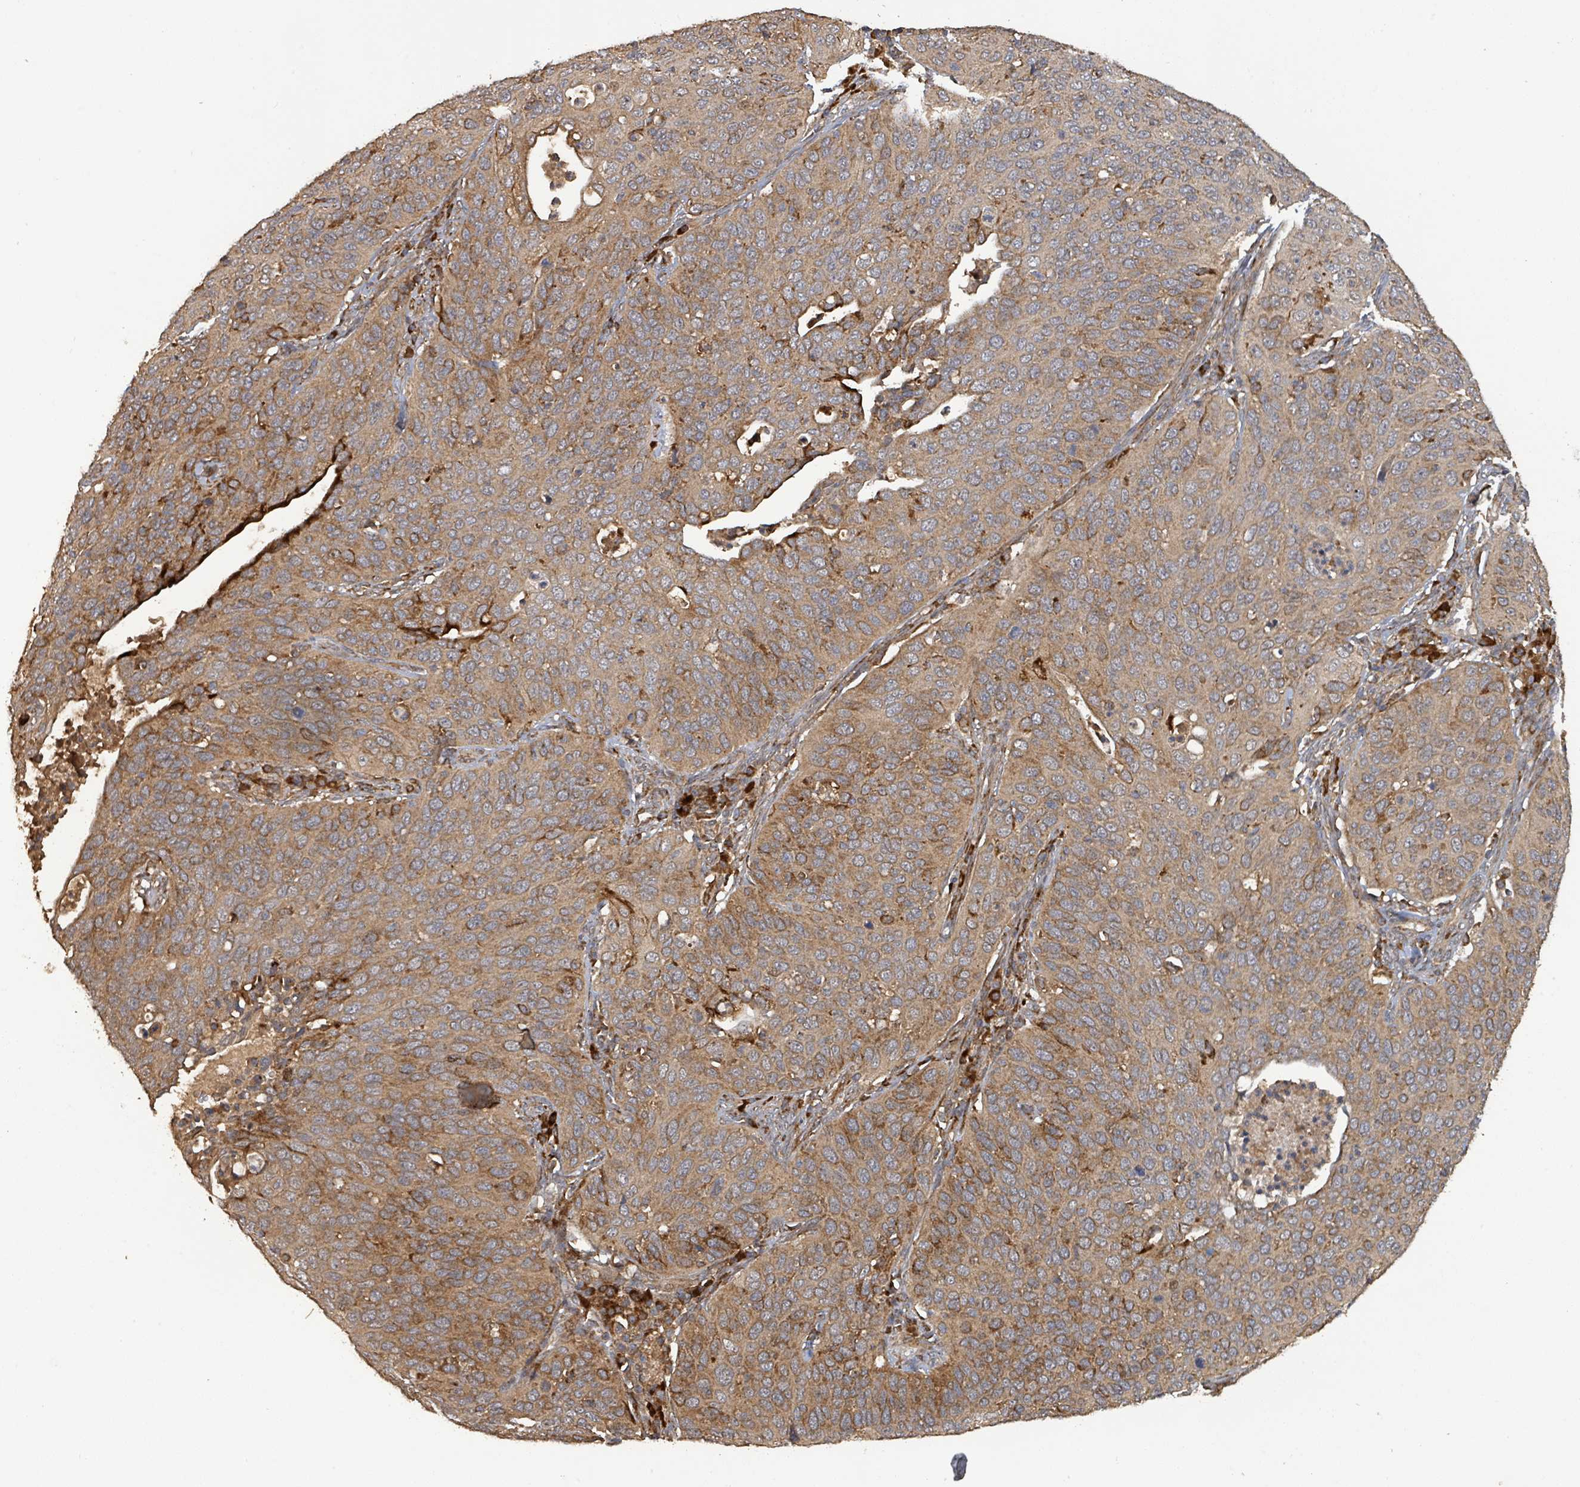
{"staining": {"intensity": "moderate", "quantity": ">75%", "location": "cytoplasmic/membranous"}, "tissue": "cervical cancer", "cell_type": "Tumor cells", "image_type": "cancer", "snomed": [{"axis": "morphology", "description": "Squamous cell carcinoma, NOS"}, {"axis": "topography", "description": "Cervix"}], "caption": "Immunohistochemistry (IHC) (DAB (3,3'-diaminobenzidine)) staining of human cervical cancer (squamous cell carcinoma) shows moderate cytoplasmic/membranous protein staining in approximately >75% of tumor cells. The protein is stained brown, and the nuclei are stained in blue (DAB IHC with brightfield microscopy, high magnification).", "gene": "STARD4", "patient": {"sex": "female", "age": 36}}